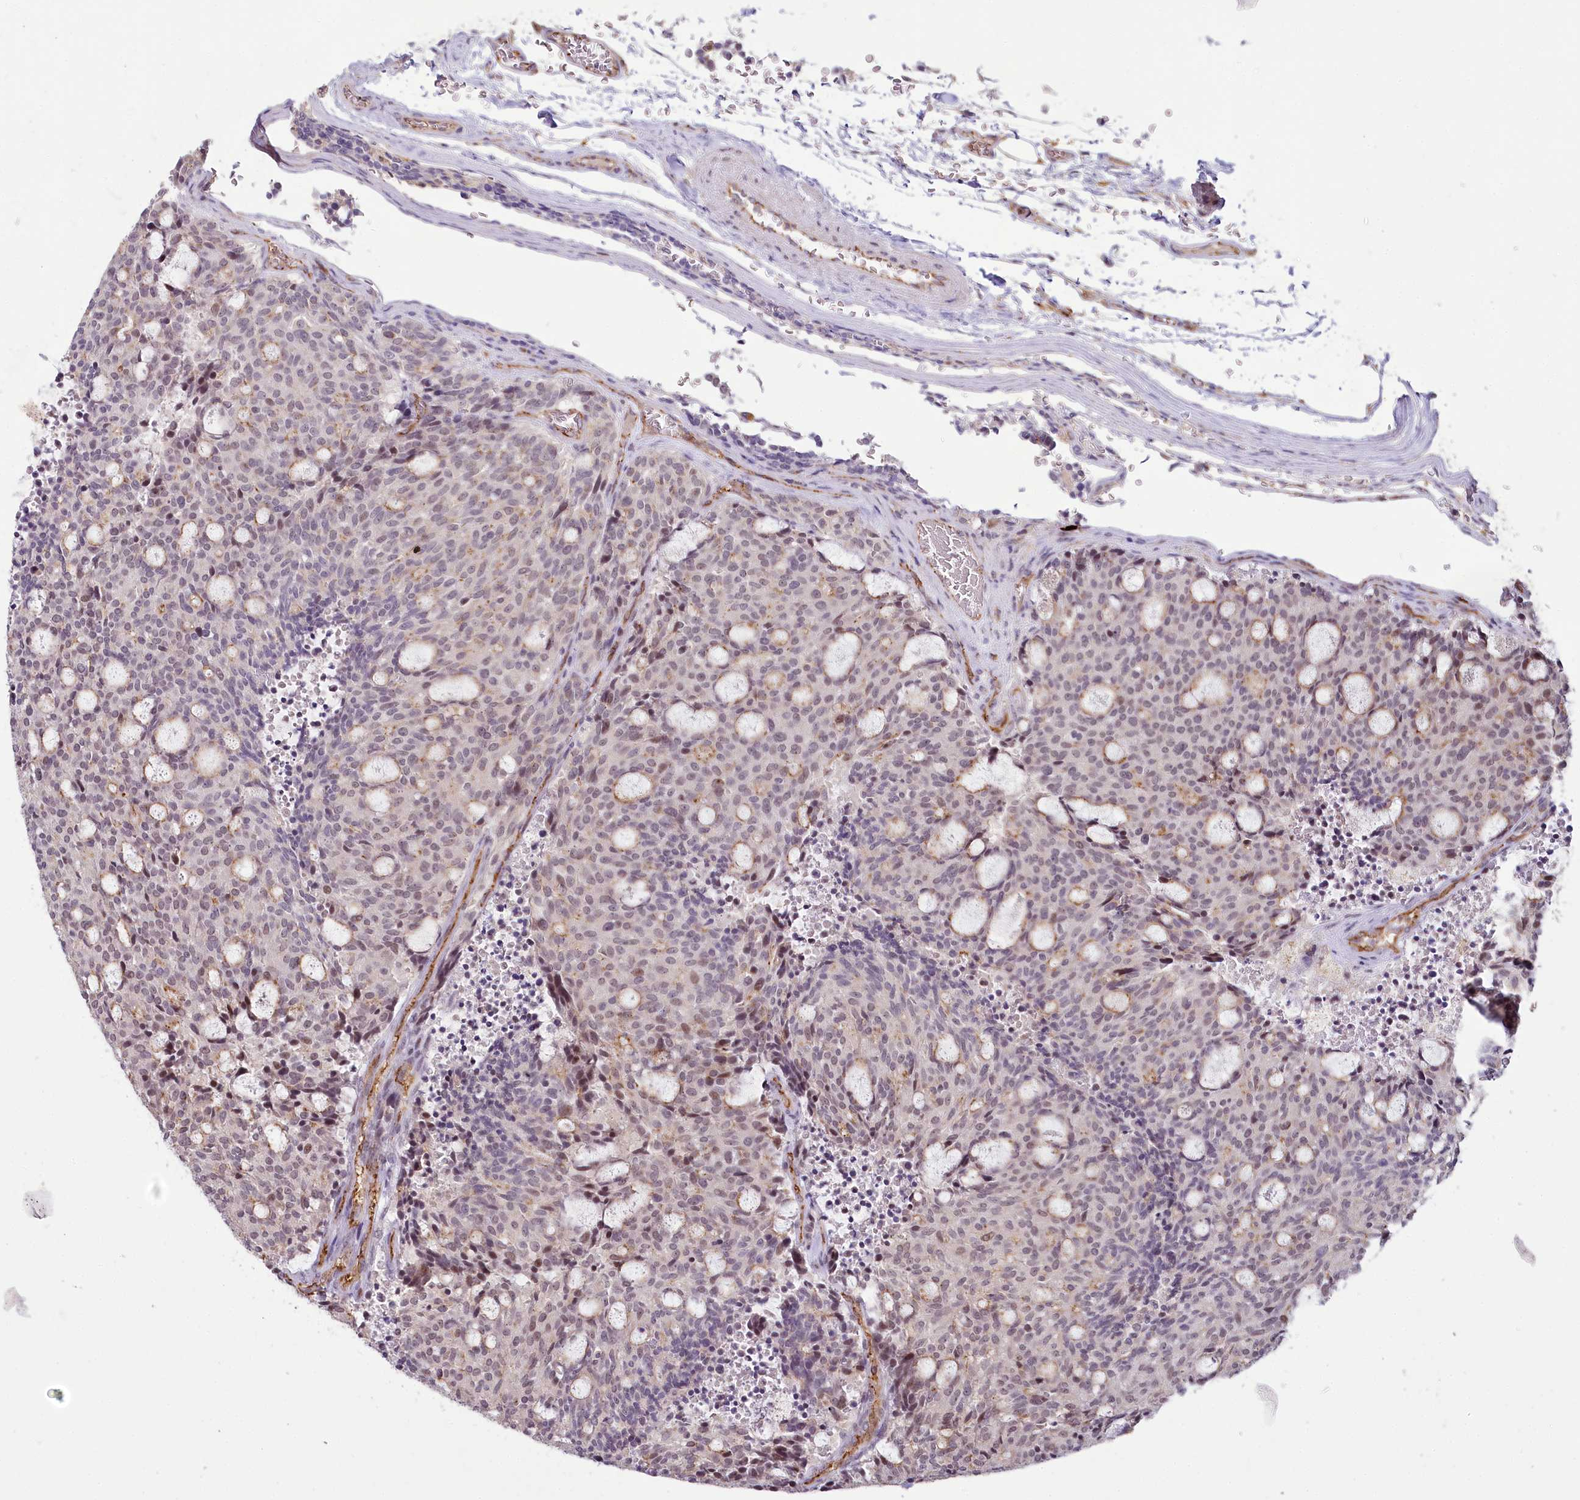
{"staining": {"intensity": "moderate", "quantity": "<25%", "location": "nuclear"}, "tissue": "carcinoid", "cell_type": "Tumor cells", "image_type": "cancer", "snomed": [{"axis": "morphology", "description": "Carcinoid, malignant, NOS"}, {"axis": "topography", "description": "Pancreas"}], "caption": "Human carcinoid (malignant) stained for a protein (brown) shows moderate nuclear positive expression in about <25% of tumor cells.", "gene": "ALKBH8", "patient": {"sex": "female", "age": 54}}